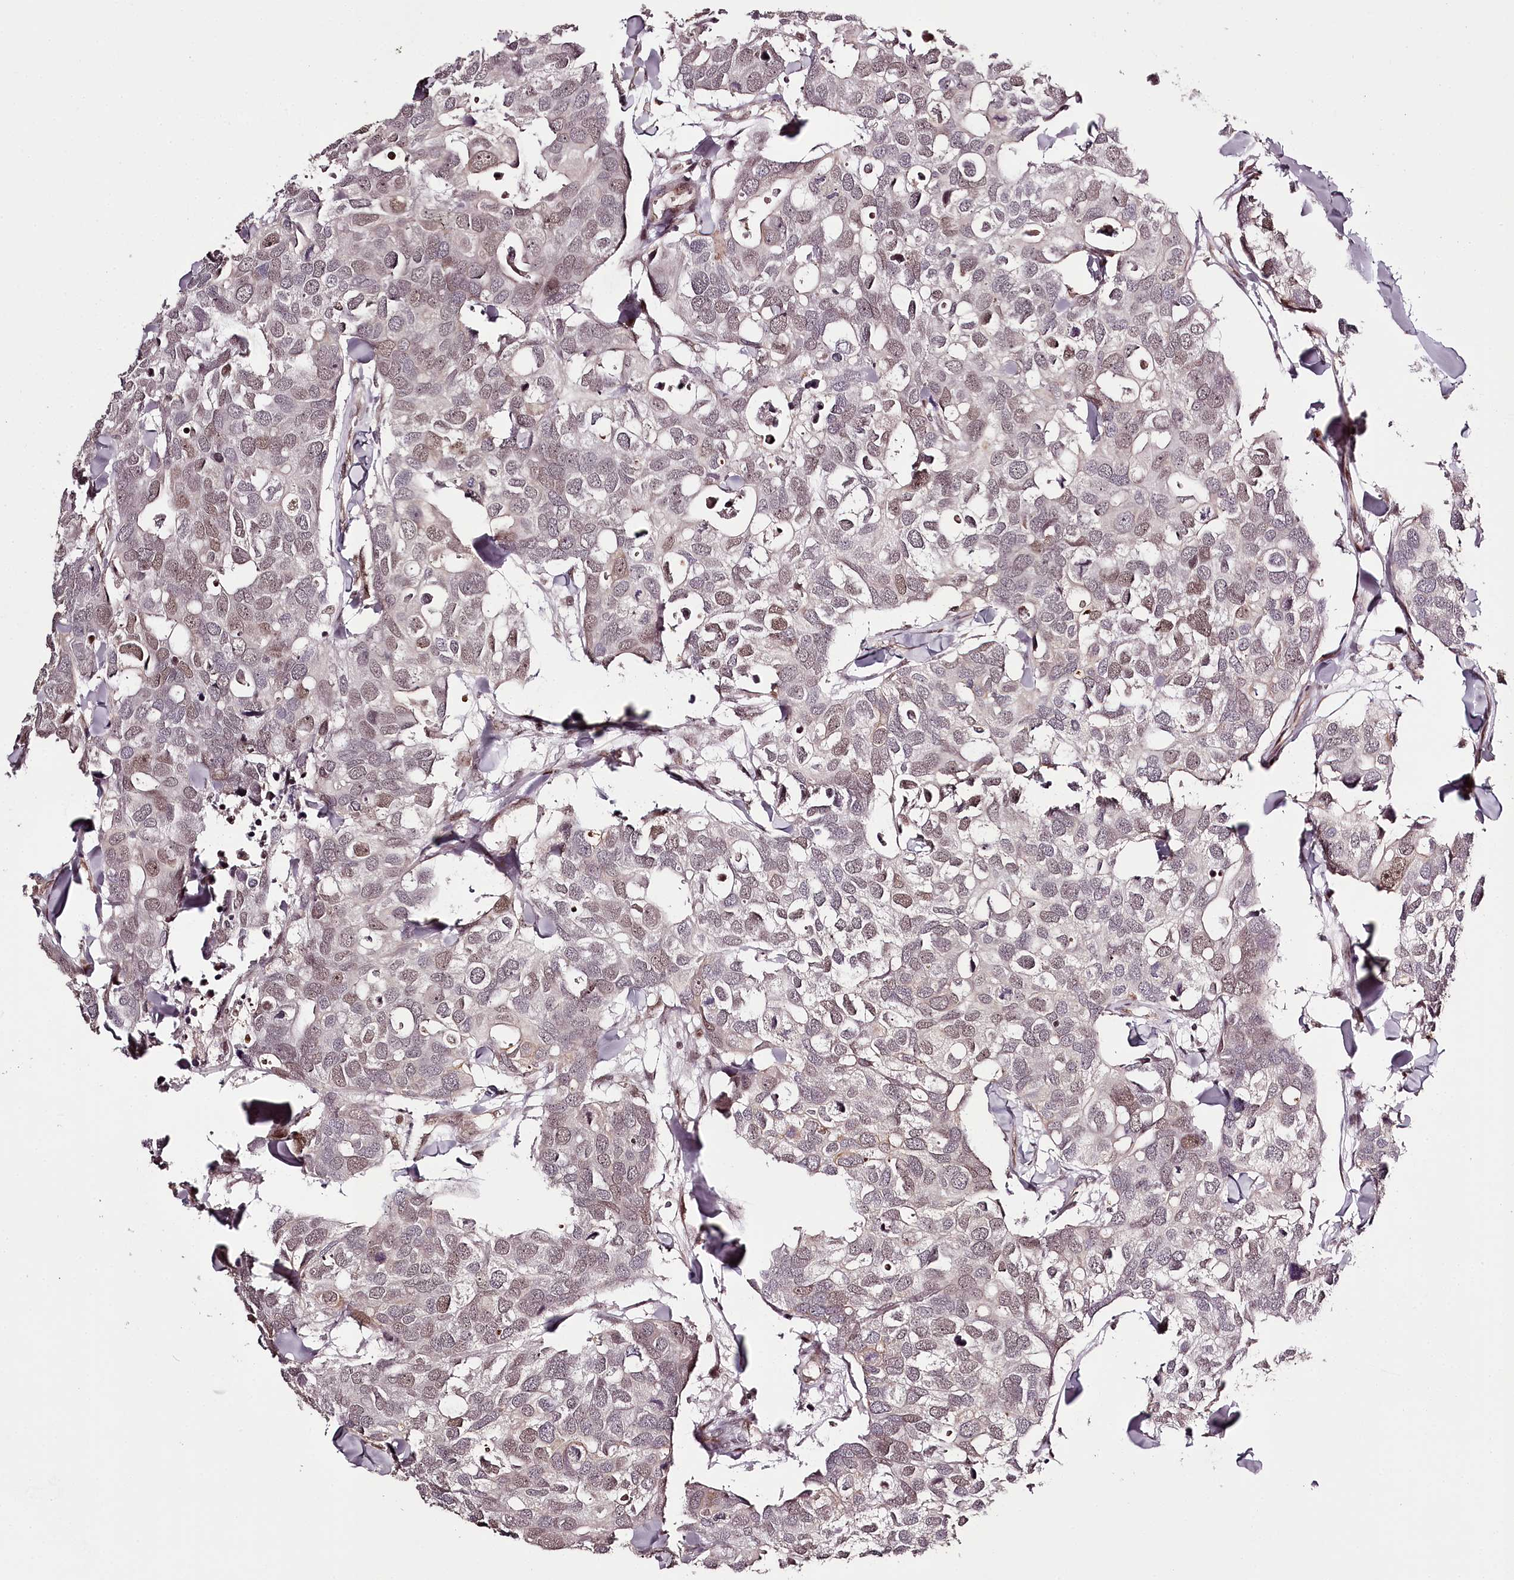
{"staining": {"intensity": "weak", "quantity": "25%-75%", "location": "nuclear"}, "tissue": "breast cancer", "cell_type": "Tumor cells", "image_type": "cancer", "snomed": [{"axis": "morphology", "description": "Duct carcinoma"}, {"axis": "topography", "description": "Breast"}], "caption": "About 25%-75% of tumor cells in breast cancer (infiltrating ductal carcinoma) reveal weak nuclear protein positivity as visualized by brown immunohistochemical staining.", "gene": "THYN1", "patient": {"sex": "female", "age": 83}}